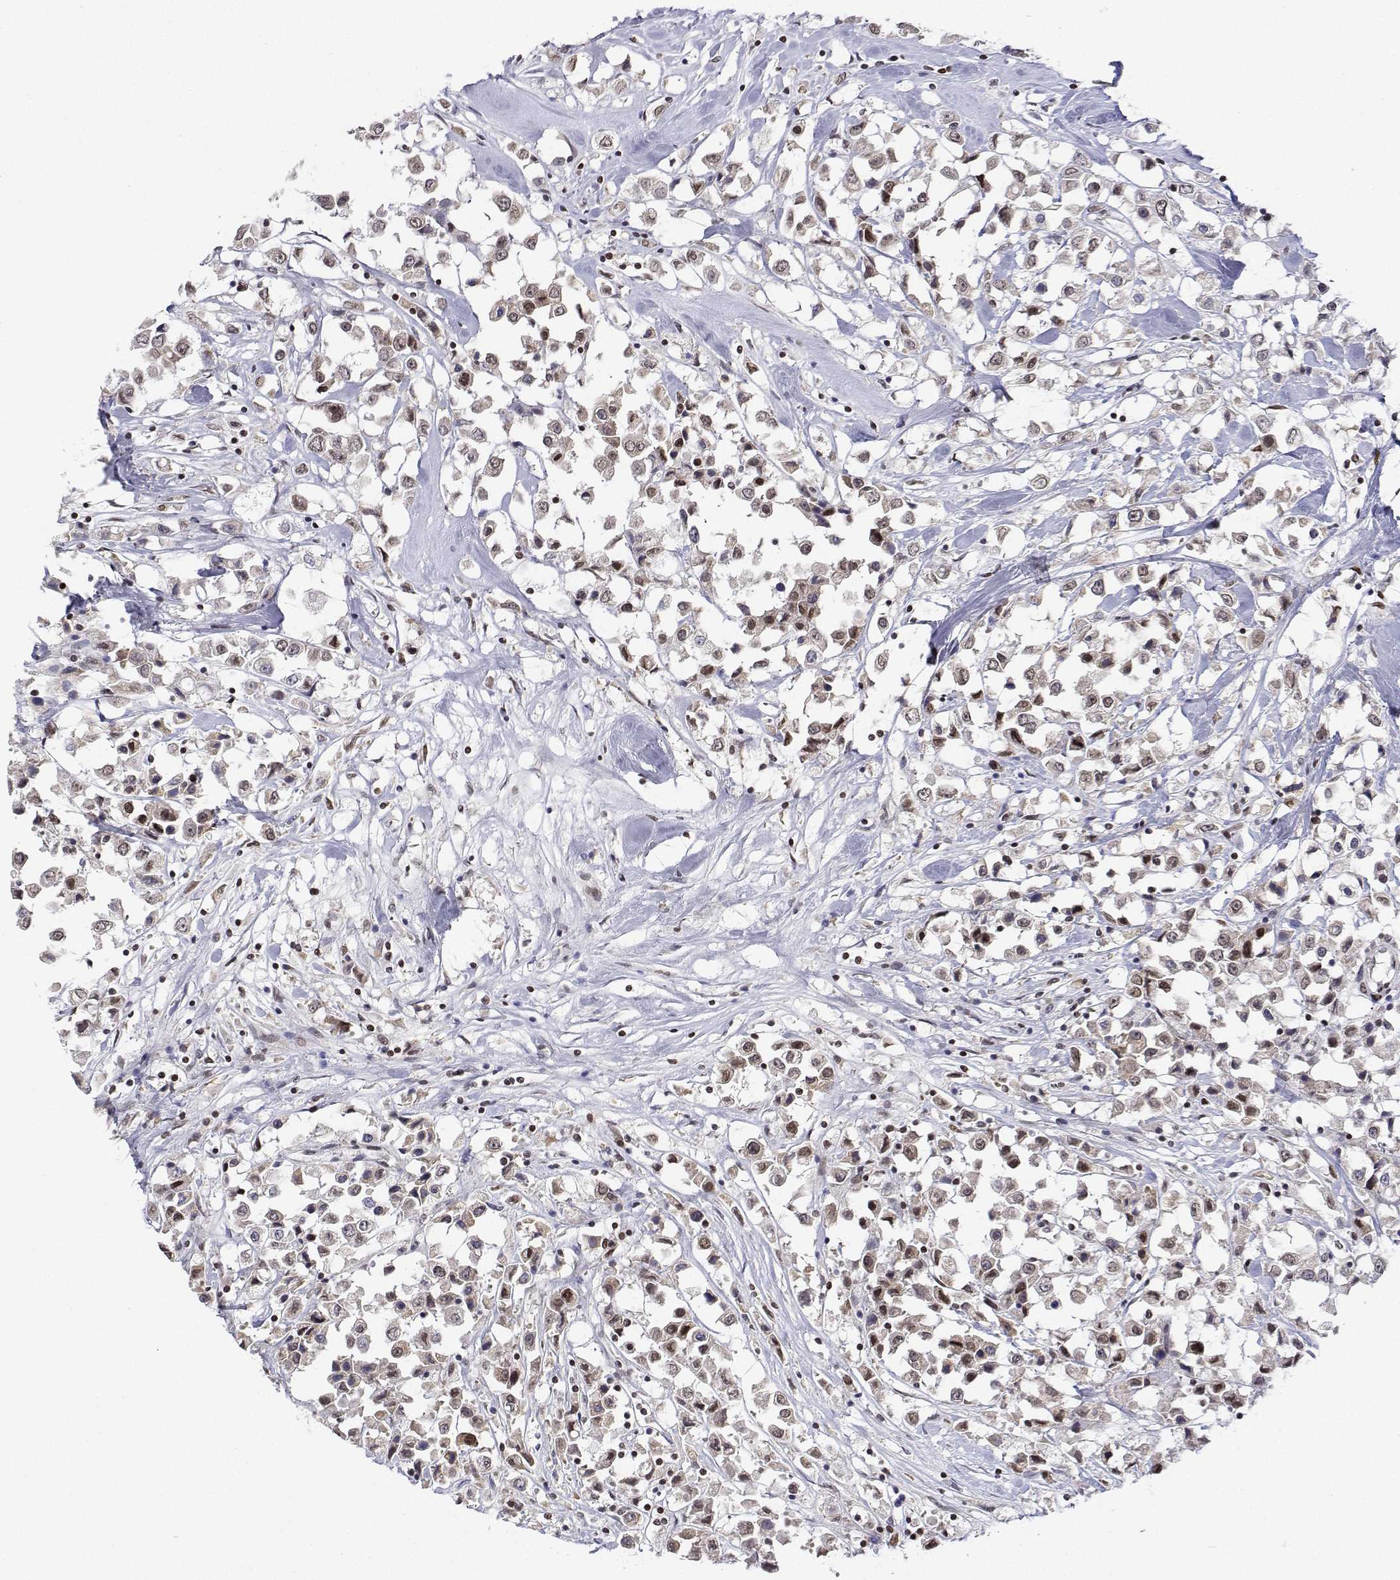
{"staining": {"intensity": "moderate", "quantity": "25%-75%", "location": "nuclear"}, "tissue": "breast cancer", "cell_type": "Tumor cells", "image_type": "cancer", "snomed": [{"axis": "morphology", "description": "Duct carcinoma"}, {"axis": "topography", "description": "Breast"}], "caption": "Breast intraductal carcinoma stained with DAB (3,3'-diaminobenzidine) immunohistochemistry shows medium levels of moderate nuclear staining in about 25%-75% of tumor cells.", "gene": "XPC", "patient": {"sex": "female", "age": 61}}